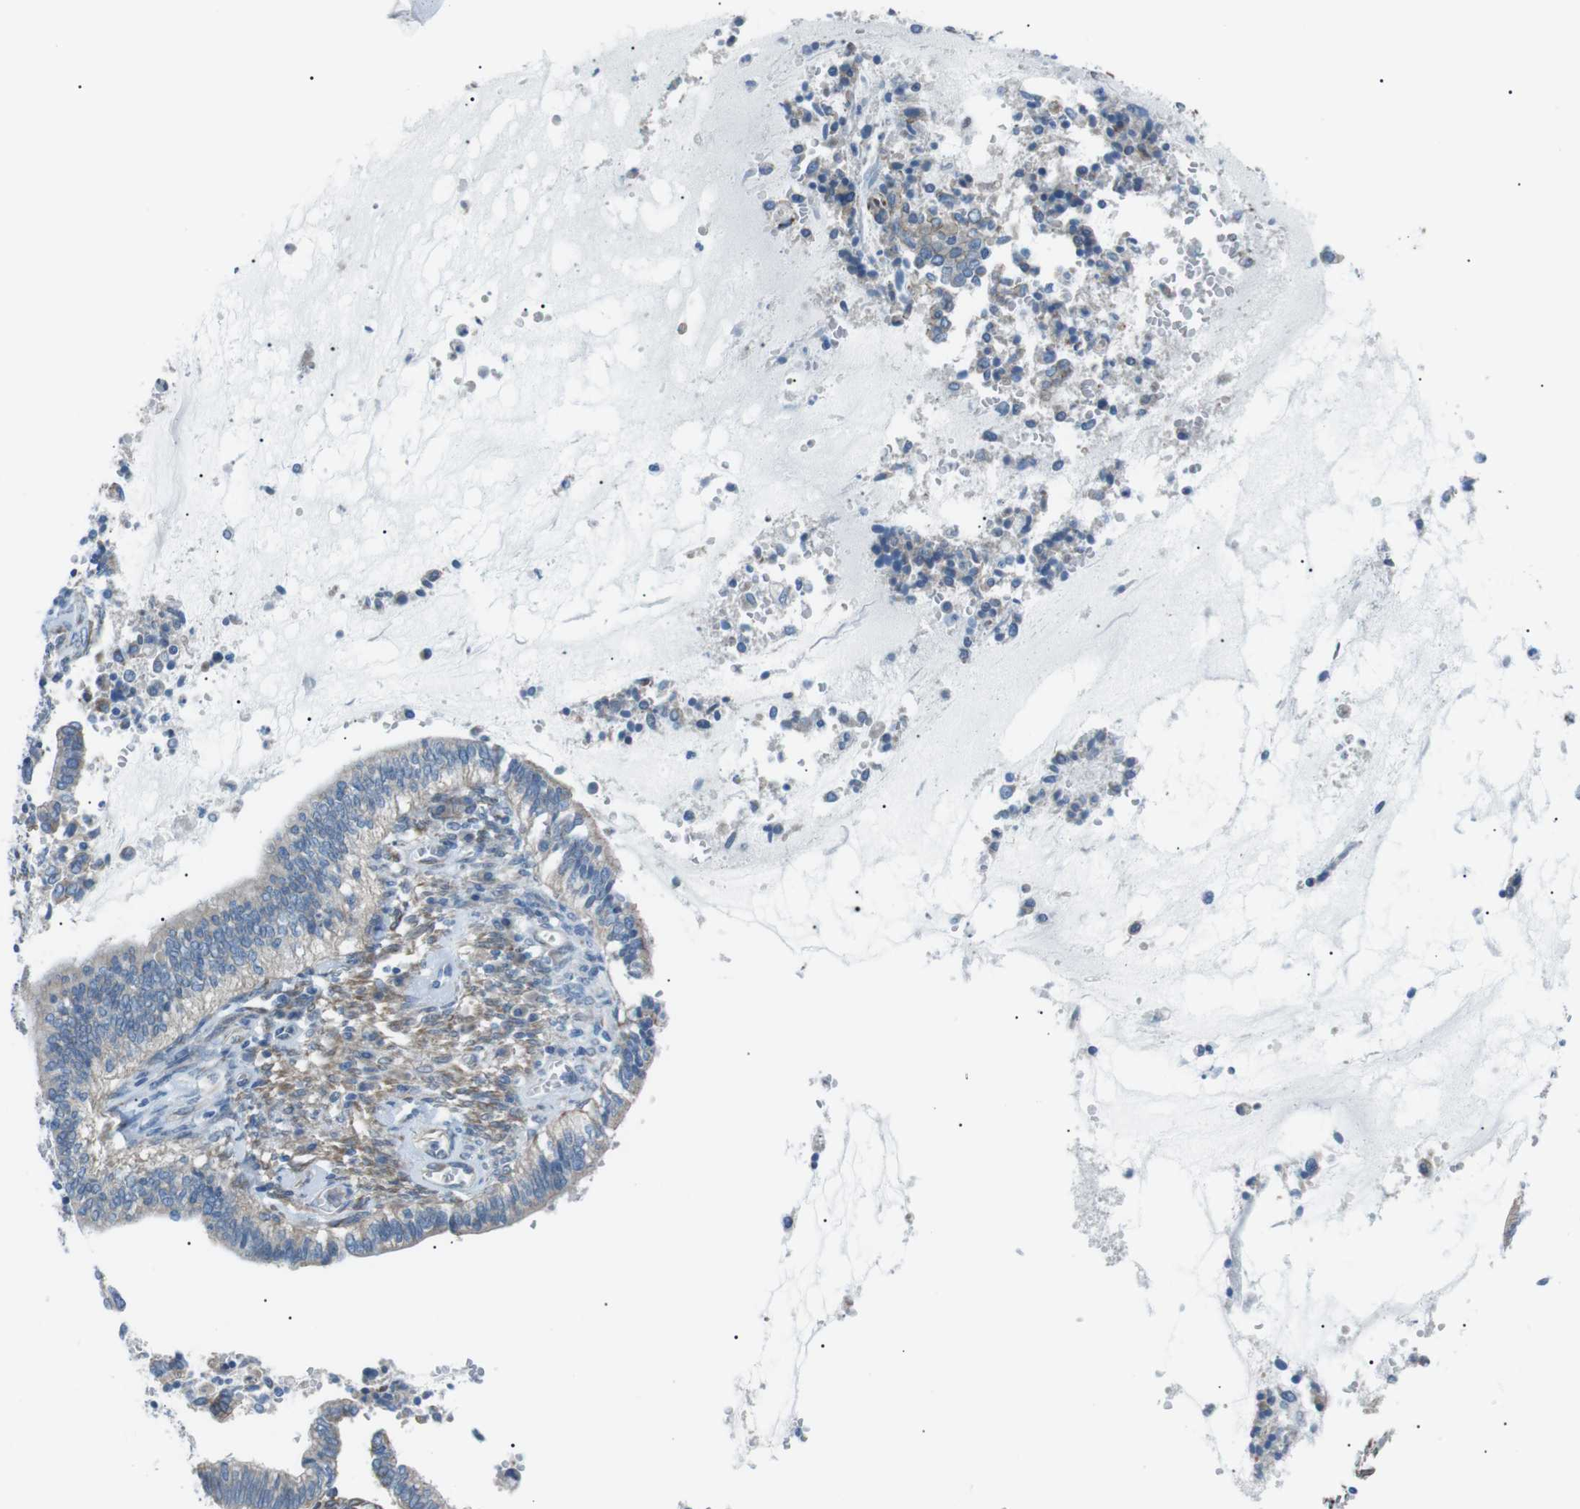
{"staining": {"intensity": "negative", "quantity": "none", "location": "none"}, "tissue": "cervical cancer", "cell_type": "Tumor cells", "image_type": "cancer", "snomed": [{"axis": "morphology", "description": "Adenocarcinoma, NOS"}, {"axis": "topography", "description": "Cervix"}], "caption": "Immunohistochemistry photomicrograph of neoplastic tissue: human cervical adenocarcinoma stained with DAB (3,3'-diaminobenzidine) exhibits no significant protein positivity in tumor cells.", "gene": "MTARC2", "patient": {"sex": "female", "age": 44}}